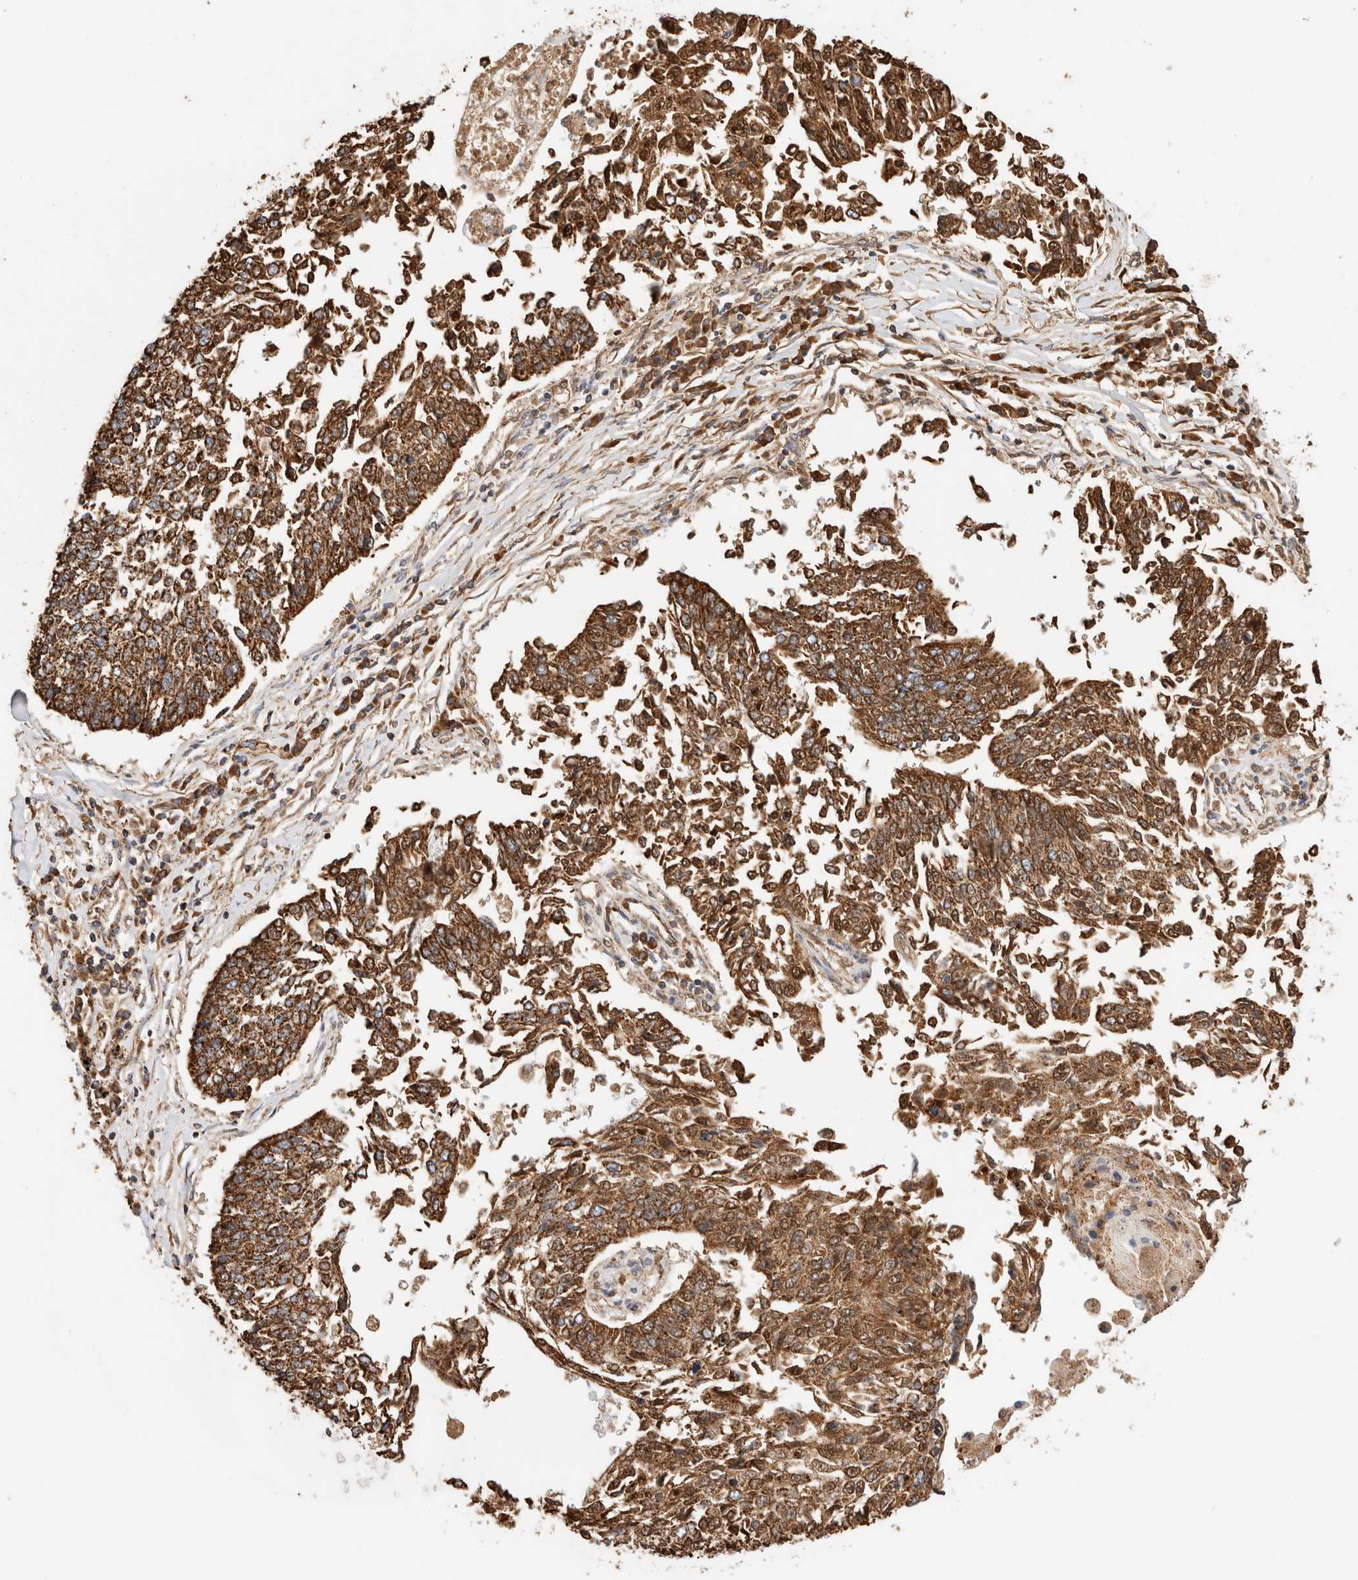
{"staining": {"intensity": "strong", "quantity": ">75%", "location": "cytoplasmic/membranous"}, "tissue": "lung cancer", "cell_type": "Tumor cells", "image_type": "cancer", "snomed": [{"axis": "morphology", "description": "Normal tissue, NOS"}, {"axis": "morphology", "description": "Squamous cell carcinoma, NOS"}, {"axis": "topography", "description": "Cartilage tissue"}, {"axis": "topography", "description": "Bronchus"}, {"axis": "topography", "description": "Lung"}, {"axis": "topography", "description": "Peripheral nerve tissue"}], "caption": "Strong cytoplasmic/membranous positivity for a protein is identified in about >75% of tumor cells of lung cancer using immunohistochemistry (IHC).", "gene": "C1QBP", "patient": {"sex": "female", "age": 49}}